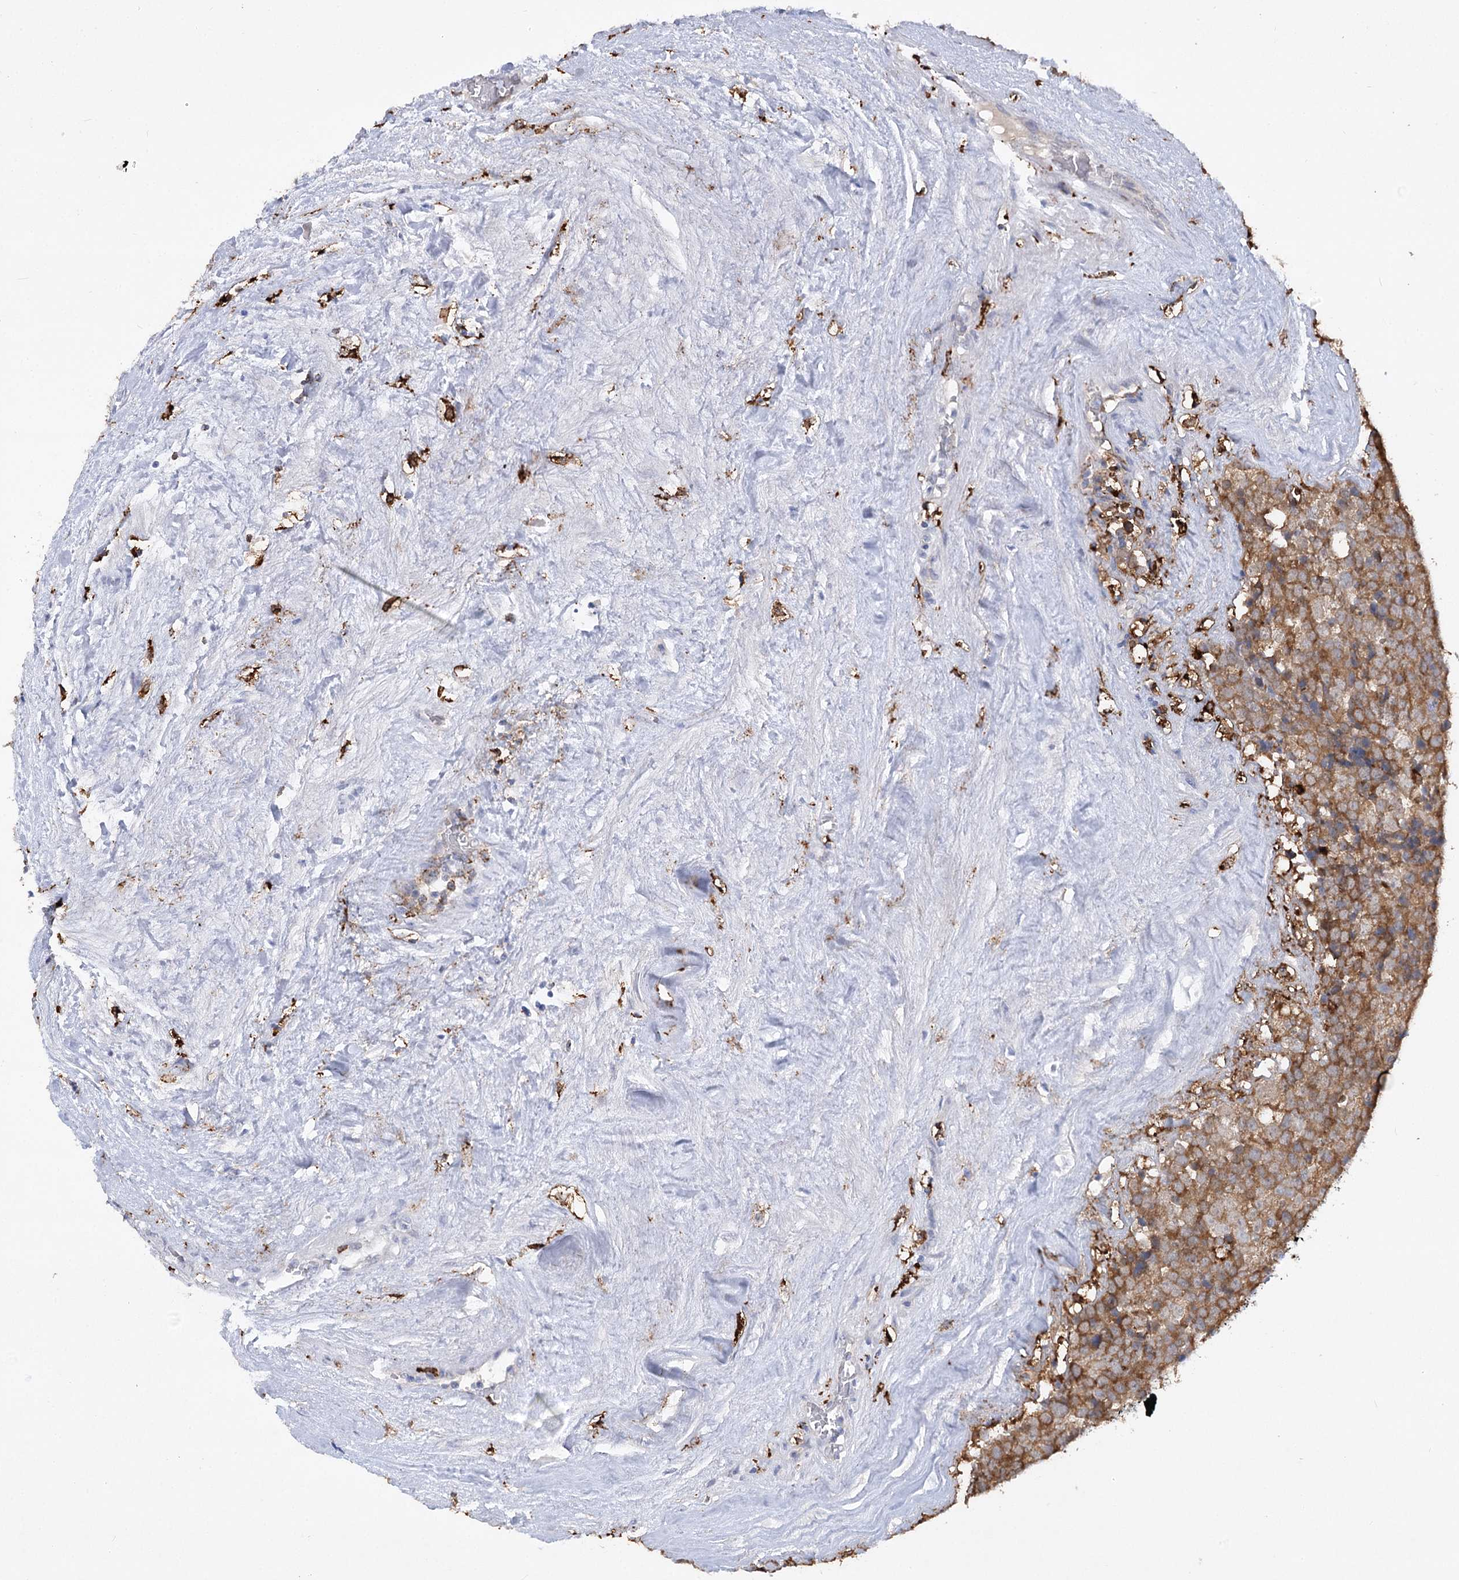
{"staining": {"intensity": "moderate", "quantity": ">75%", "location": "cytoplasmic/membranous"}, "tissue": "testis cancer", "cell_type": "Tumor cells", "image_type": "cancer", "snomed": [{"axis": "morphology", "description": "Seminoma, NOS"}, {"axis": "topography", "description": "Testis"}], "caption": "Immunohistochemical staining of human testis cancer (seminoma) shows medium levels of moderate cytoplasmic/membranous expression in about >75% of tumor cells.", "gene": "PIWIL4", "patient": {"sex": "male", "age": 71}}